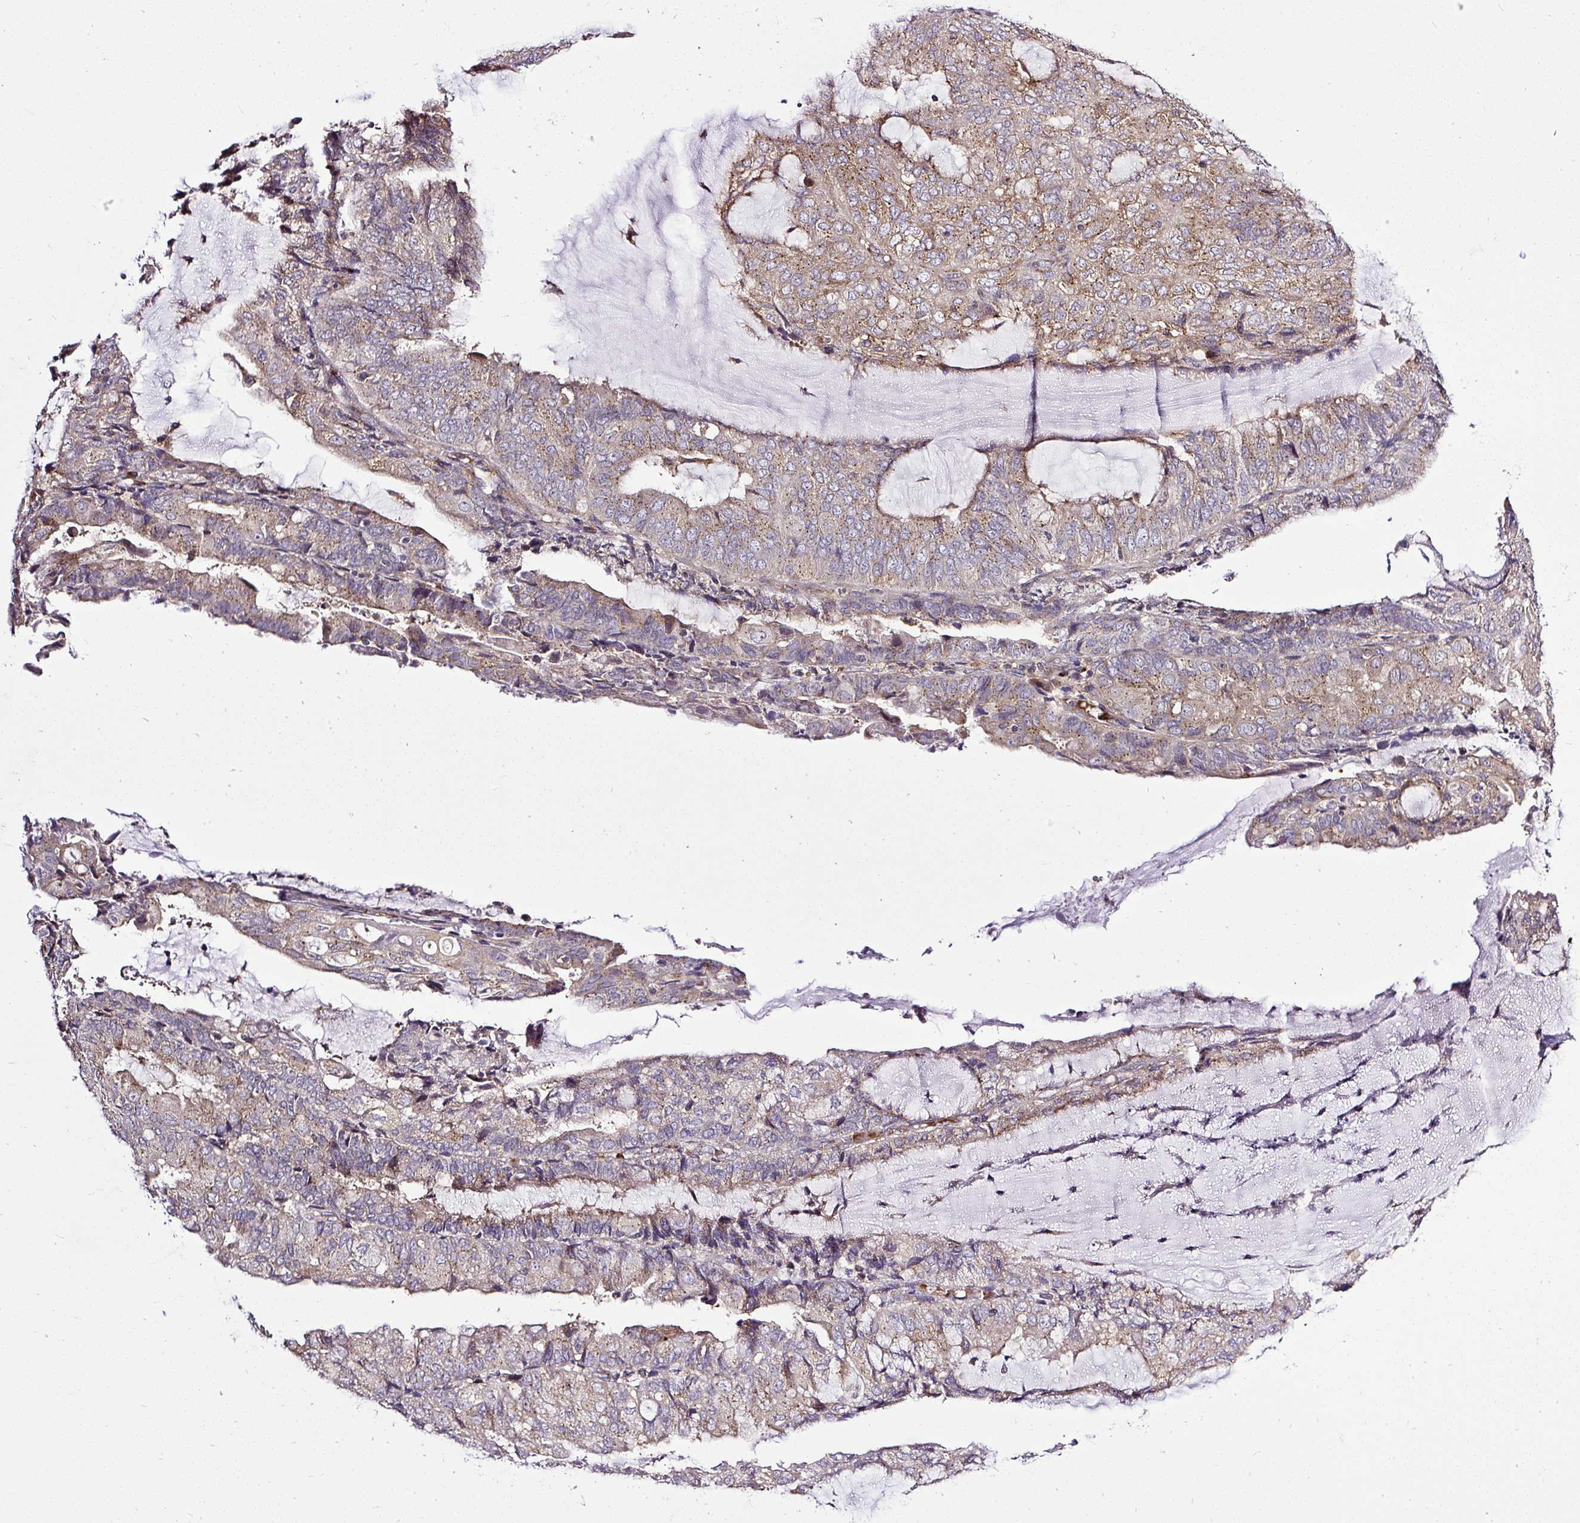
{"staining": {"intensity": "moderate", "quantity": "<25%", "location": "cytoplasmic/membranous"}, "tissue": "endometrial cancer", "cell_type": "Tumor cells", "image_type": "cancer", "snomed": [{"axis": "morphology", "description": "Adenocarcinoma, NOS"}, {"axis": "topography", "description": "Endometrium"}], "caption": "This is an image of immunohistochemistry (IHC) staining of adenocarcinoma (endometrial), which shows moderate positivity in the cytoplasmic/membranous of tumor cells.", "gene": "SMC4", "patient": {"sex": "female", "age": 81}}